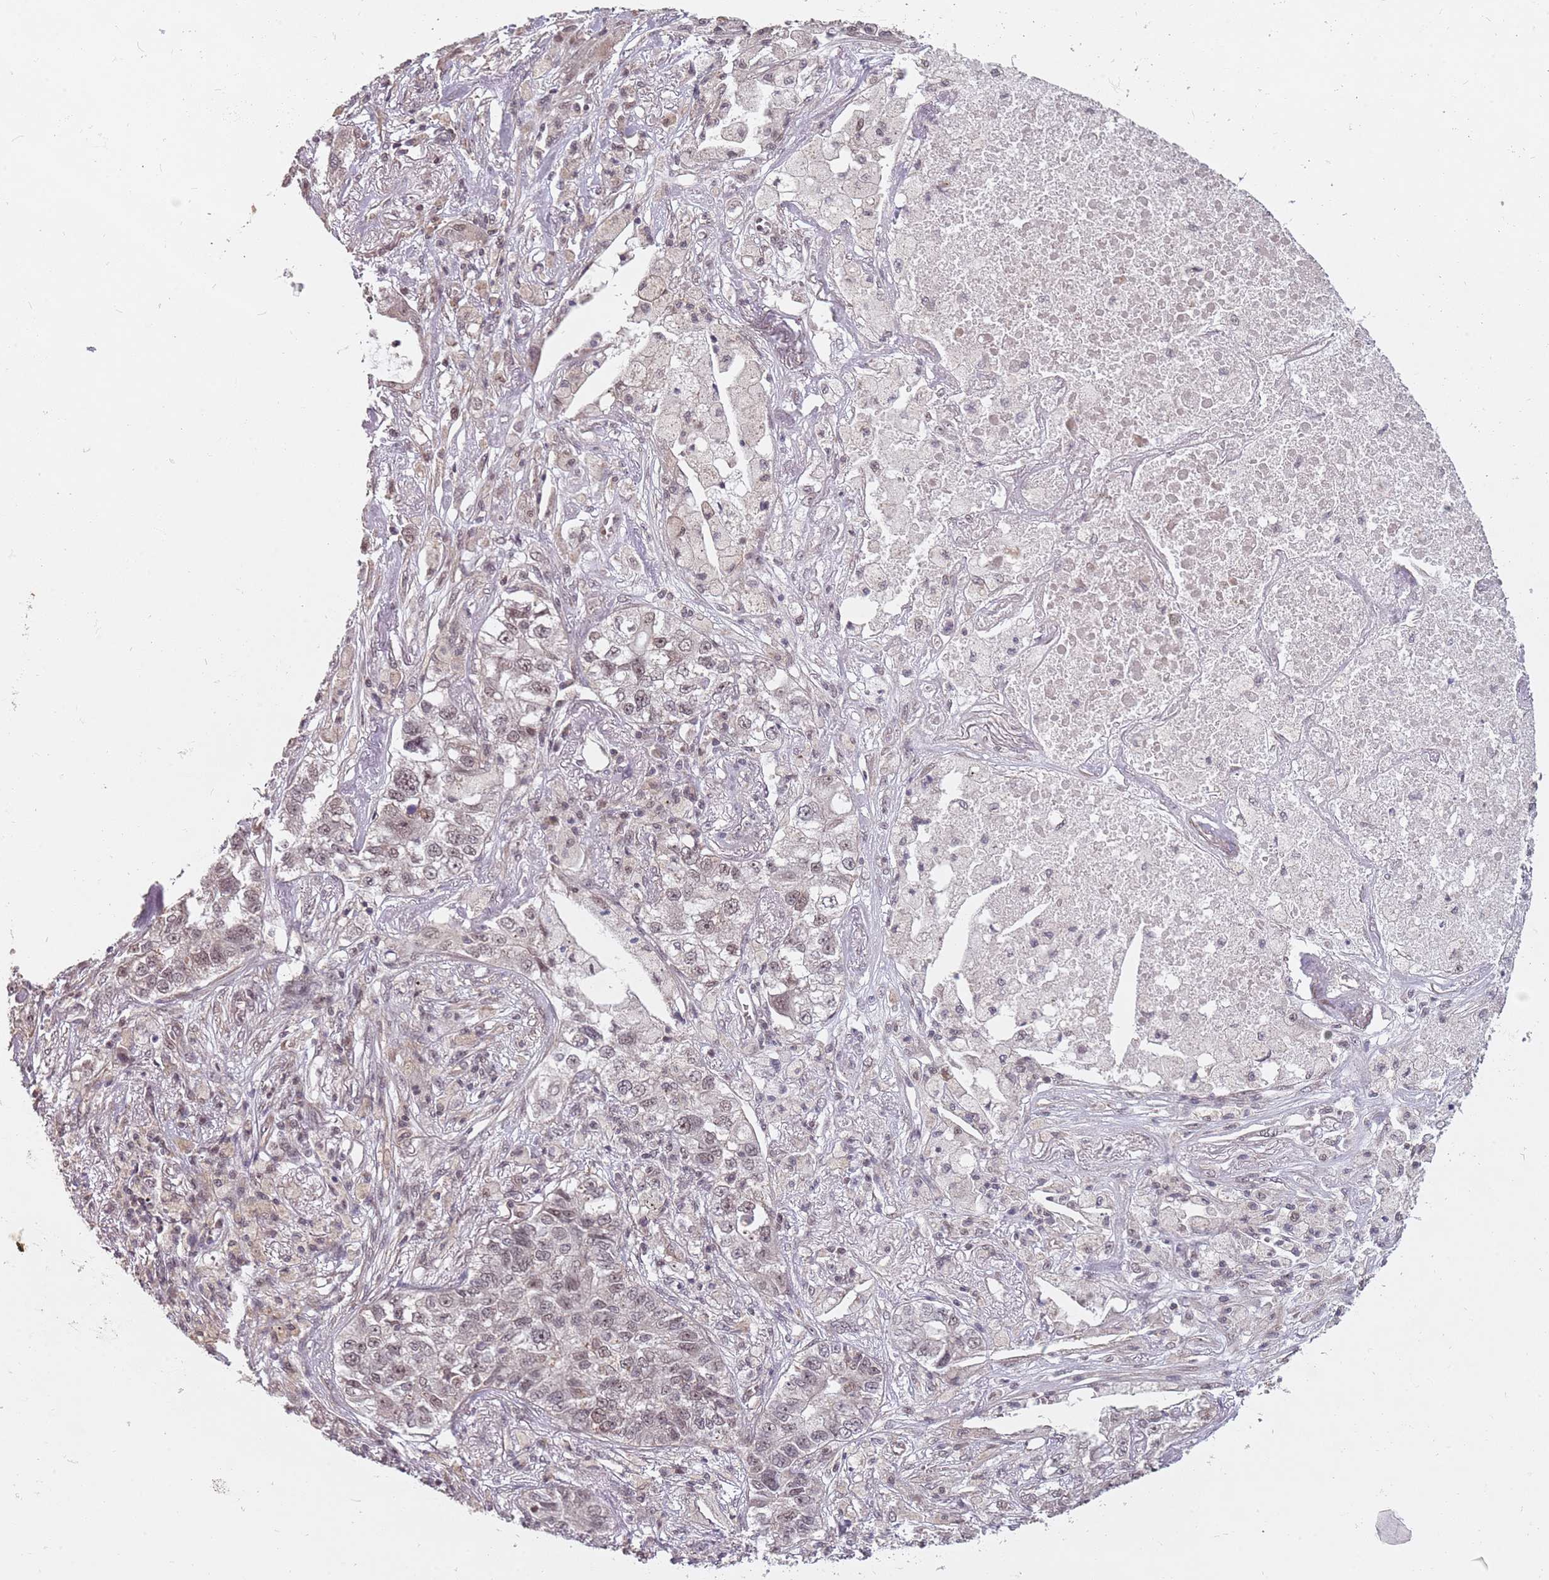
{"staining": {"intensity": "weak", "quantity": ">75%", "location": "nuclear"}, "tissue": "lung cancer", "cell_type": "Tumor cells", "image_type": "cancer", "snomed": [{"axis": "morphology", "description": "Adenocarcinoma, NOS"}, {"axis": "topography", "description": "Lung"}], "caption": "Immunohistochemistry (IHC) micrograph of human lung cancer stained for a protein (brown), which demonstrates low levels of weak nuclear expression in approximately >75% of tumor cells.", "gene": "SUDS3", "patient": {"sex": "male", "age": 49}}